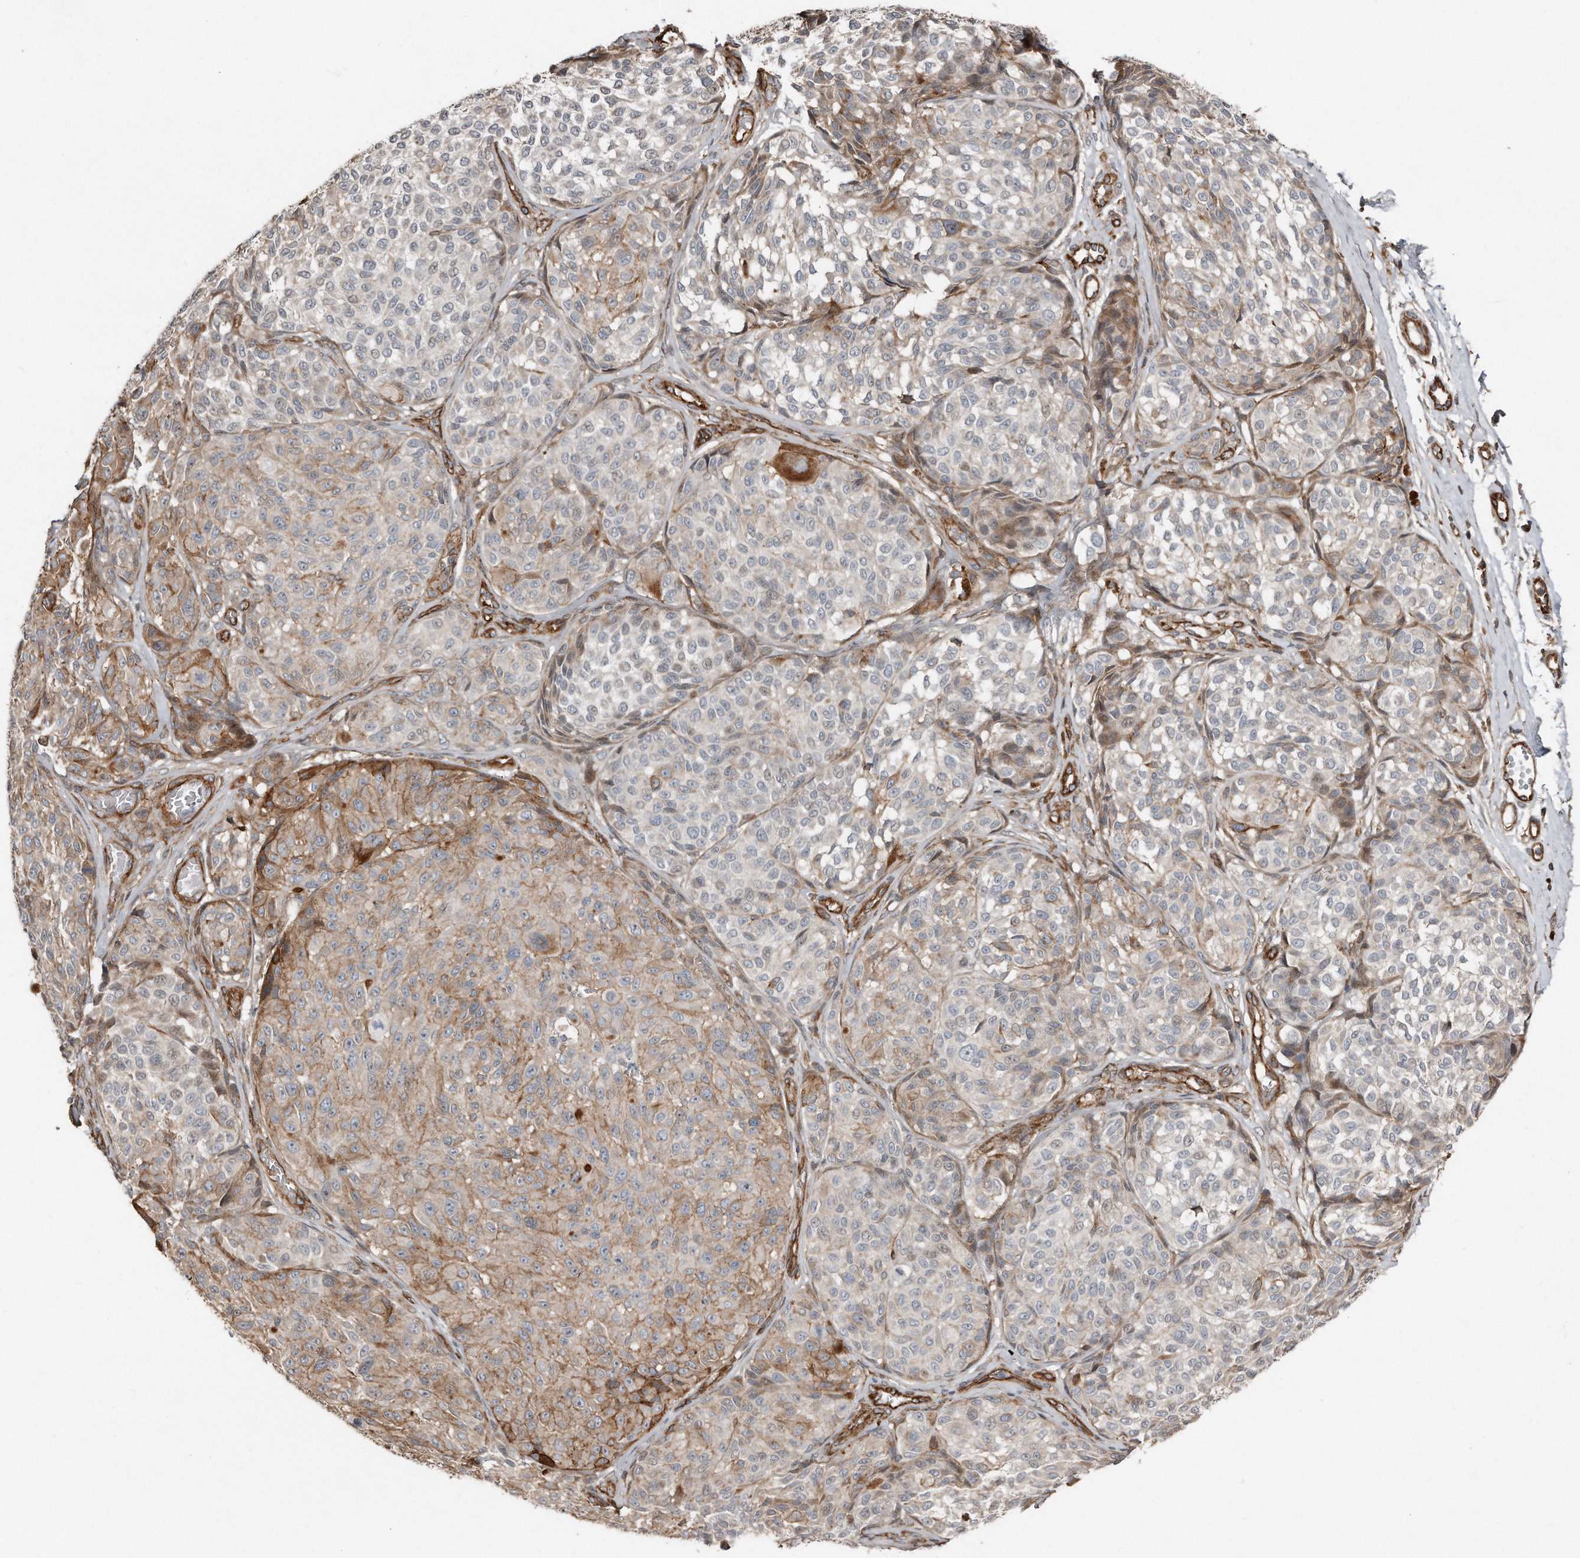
{"staining": {"intensity": "weak", "quantity": "25%-75%", "location": "cytoplasmic/membranous"}, "tissue": "melanoma", "cell_type": "Tumor cells", "image_type": "cancer", "snomed": [{"axis": "morphology", "description": "Malignant melanoma, NOS"}, {"axis": "topography", "description": "Skin"}], "caption": "Melanoma stained for a protein displays weak cytoplasmic/membranous positivity in tumor cells.", "gene": "SNAP47", "patient": {"sex": "male", "age": 83}}